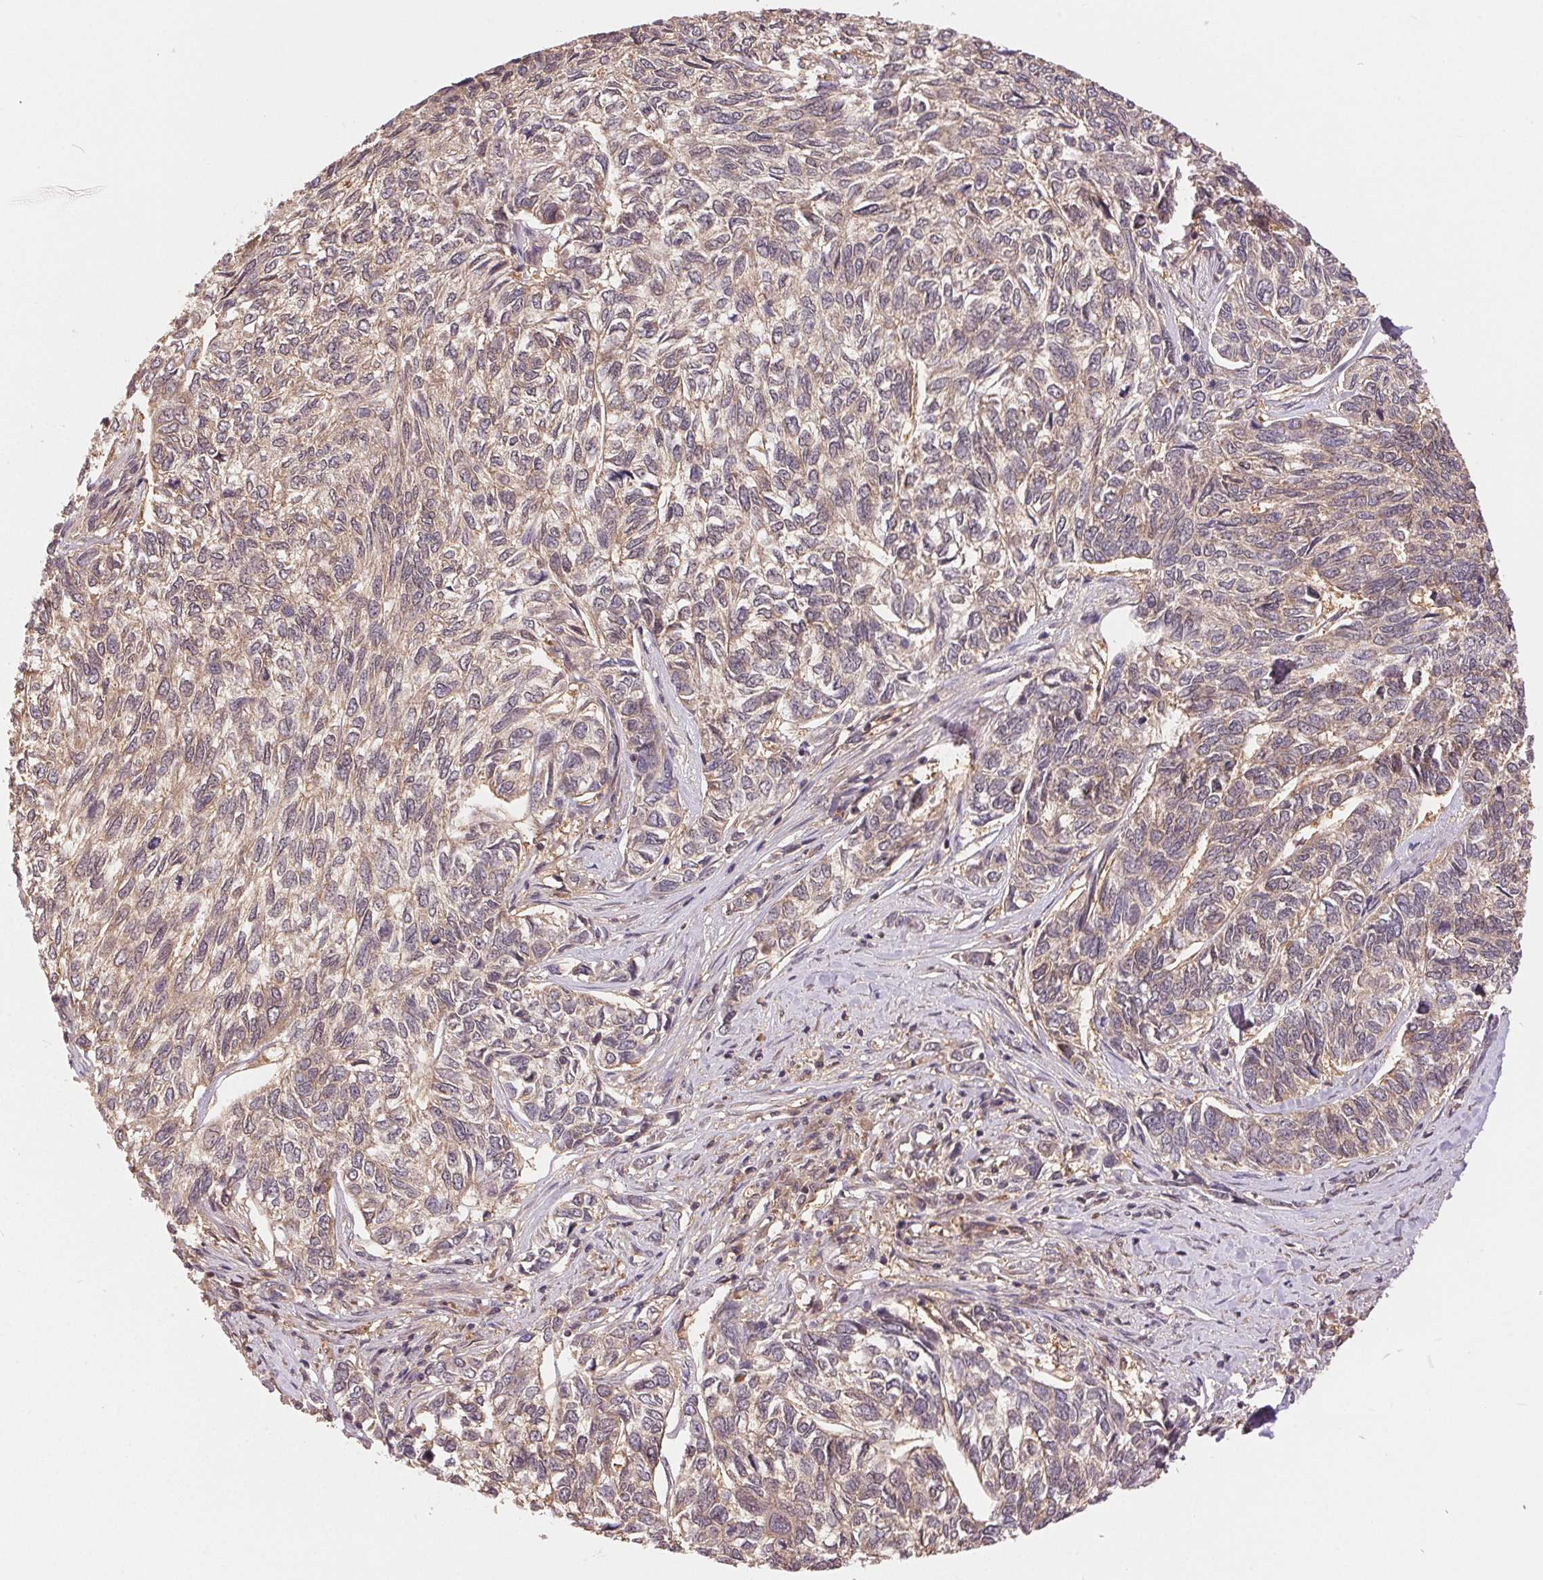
{"staining": {"intensity": "weak", "quantity": ">75%", "location": "cytoplasmic/membranous"}, "tissue": "skin cancer", "cell_type": "Tumor cells", "image_type": "cancer", "snomed": [{"axis": "morphology", "description": "Basal cell carcinoma"}, {"axis": "topography", "description": "Skin"}], "caption": "Human skin basal cell carcinoma stained with a protein marker exhibits weak staining in tumor cells.", "gene": "GDI2", "patient": {"sex": "female", "age": 65}}